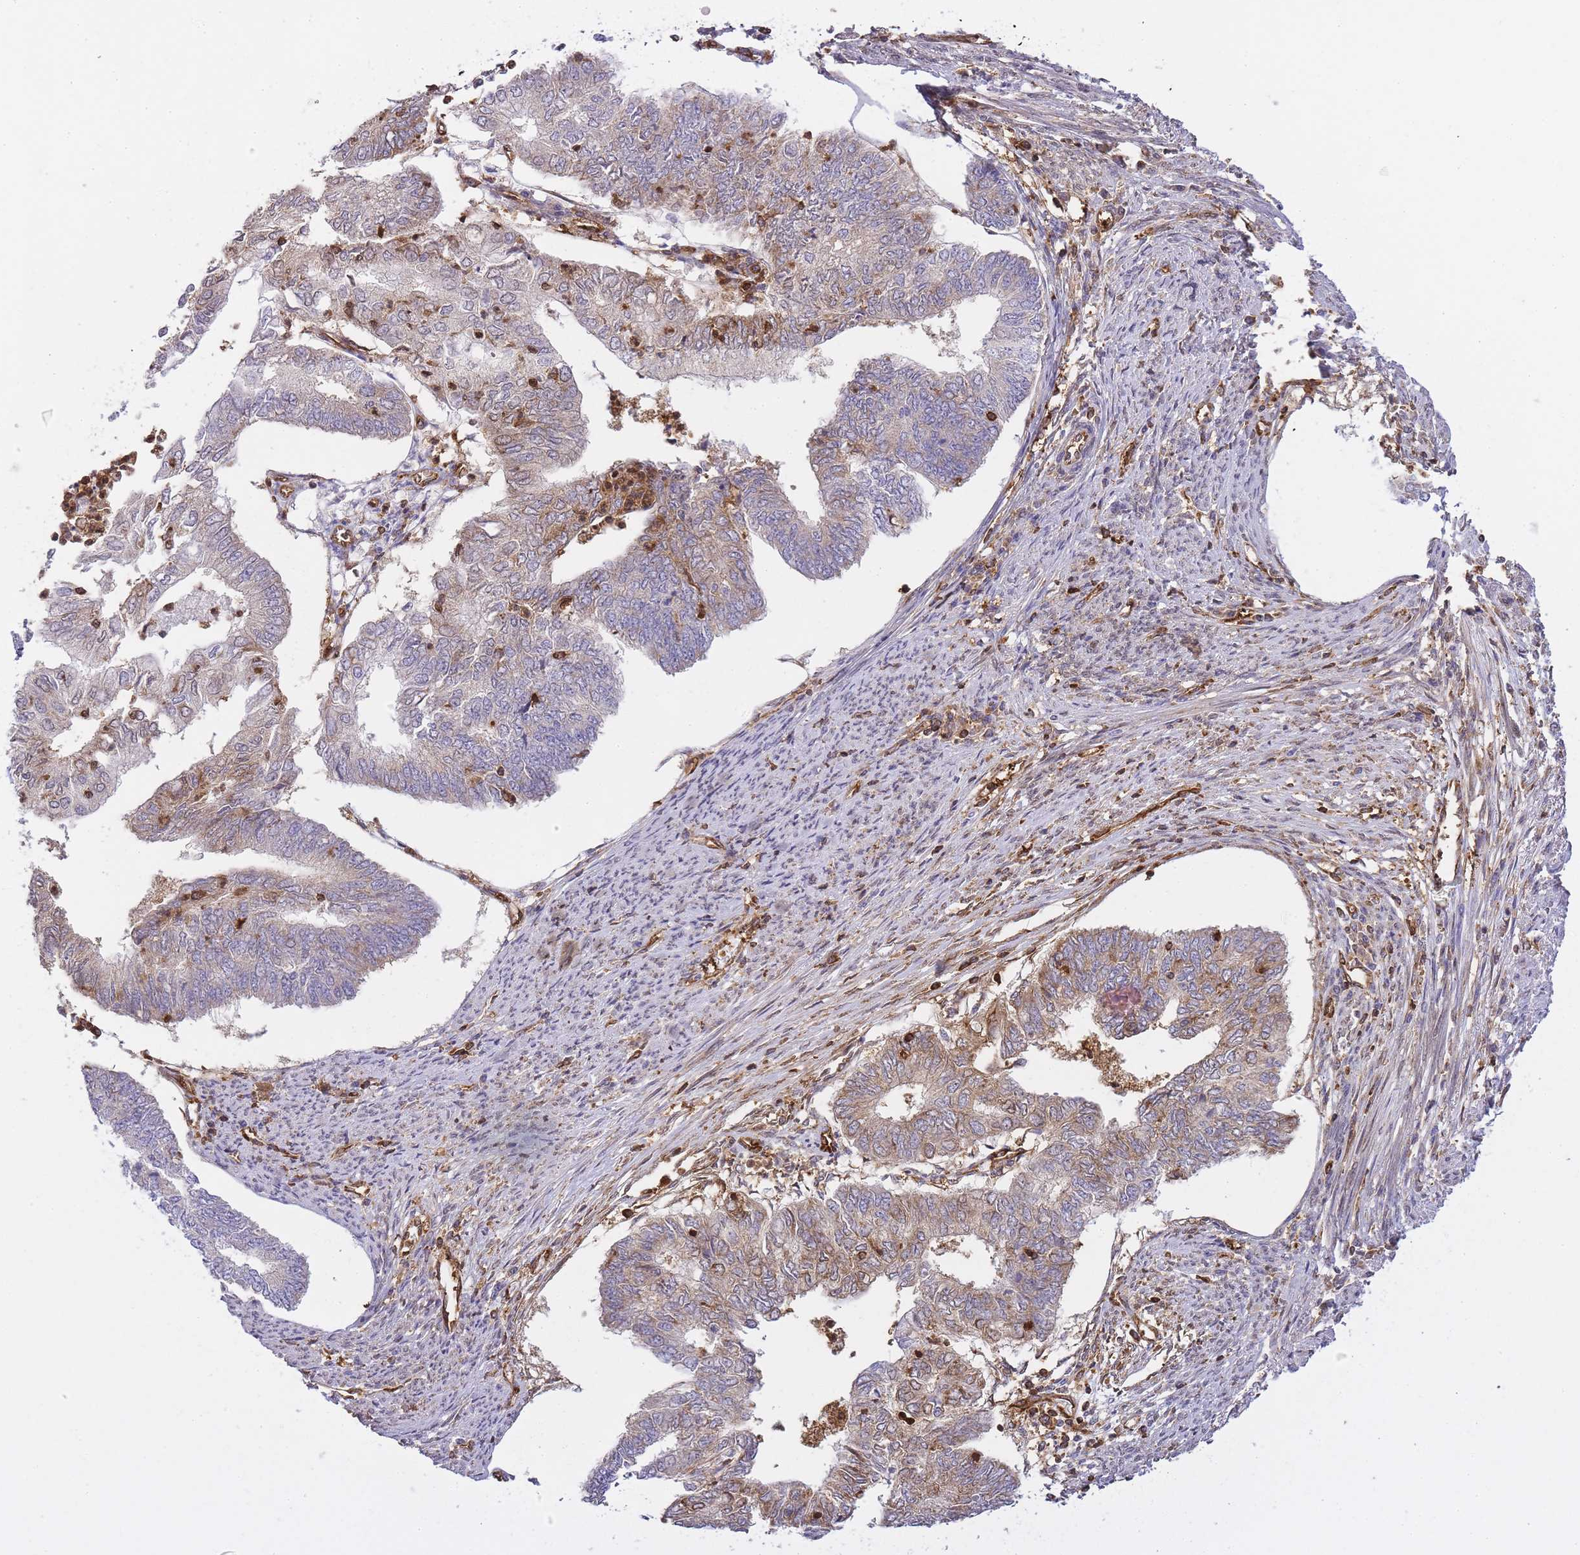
{"staining": {"intensity": "weak", "quantity": "25%-75%", "location": "cytoplasmic/membranous"}, "tissue": "endometrial cancer", "cell_type": "Tumor cells", "image_type": "cancer", "snomed": [{"axis": "morphology", "description": "Adenocarcinoma, NOS"}, {"axis": "topography", "description": "Endometrium"}], "caption": "Endometrial adenocarcinoma stained with immunohistochemistry reveals weak cytoplasmic/membranous staining in approximately 25%-75% of tumor cells. (DAB IHC with brightfield microscopy, high magnification).", "gene": "MSN", "patient": {"sex": "female", "age": 68}}